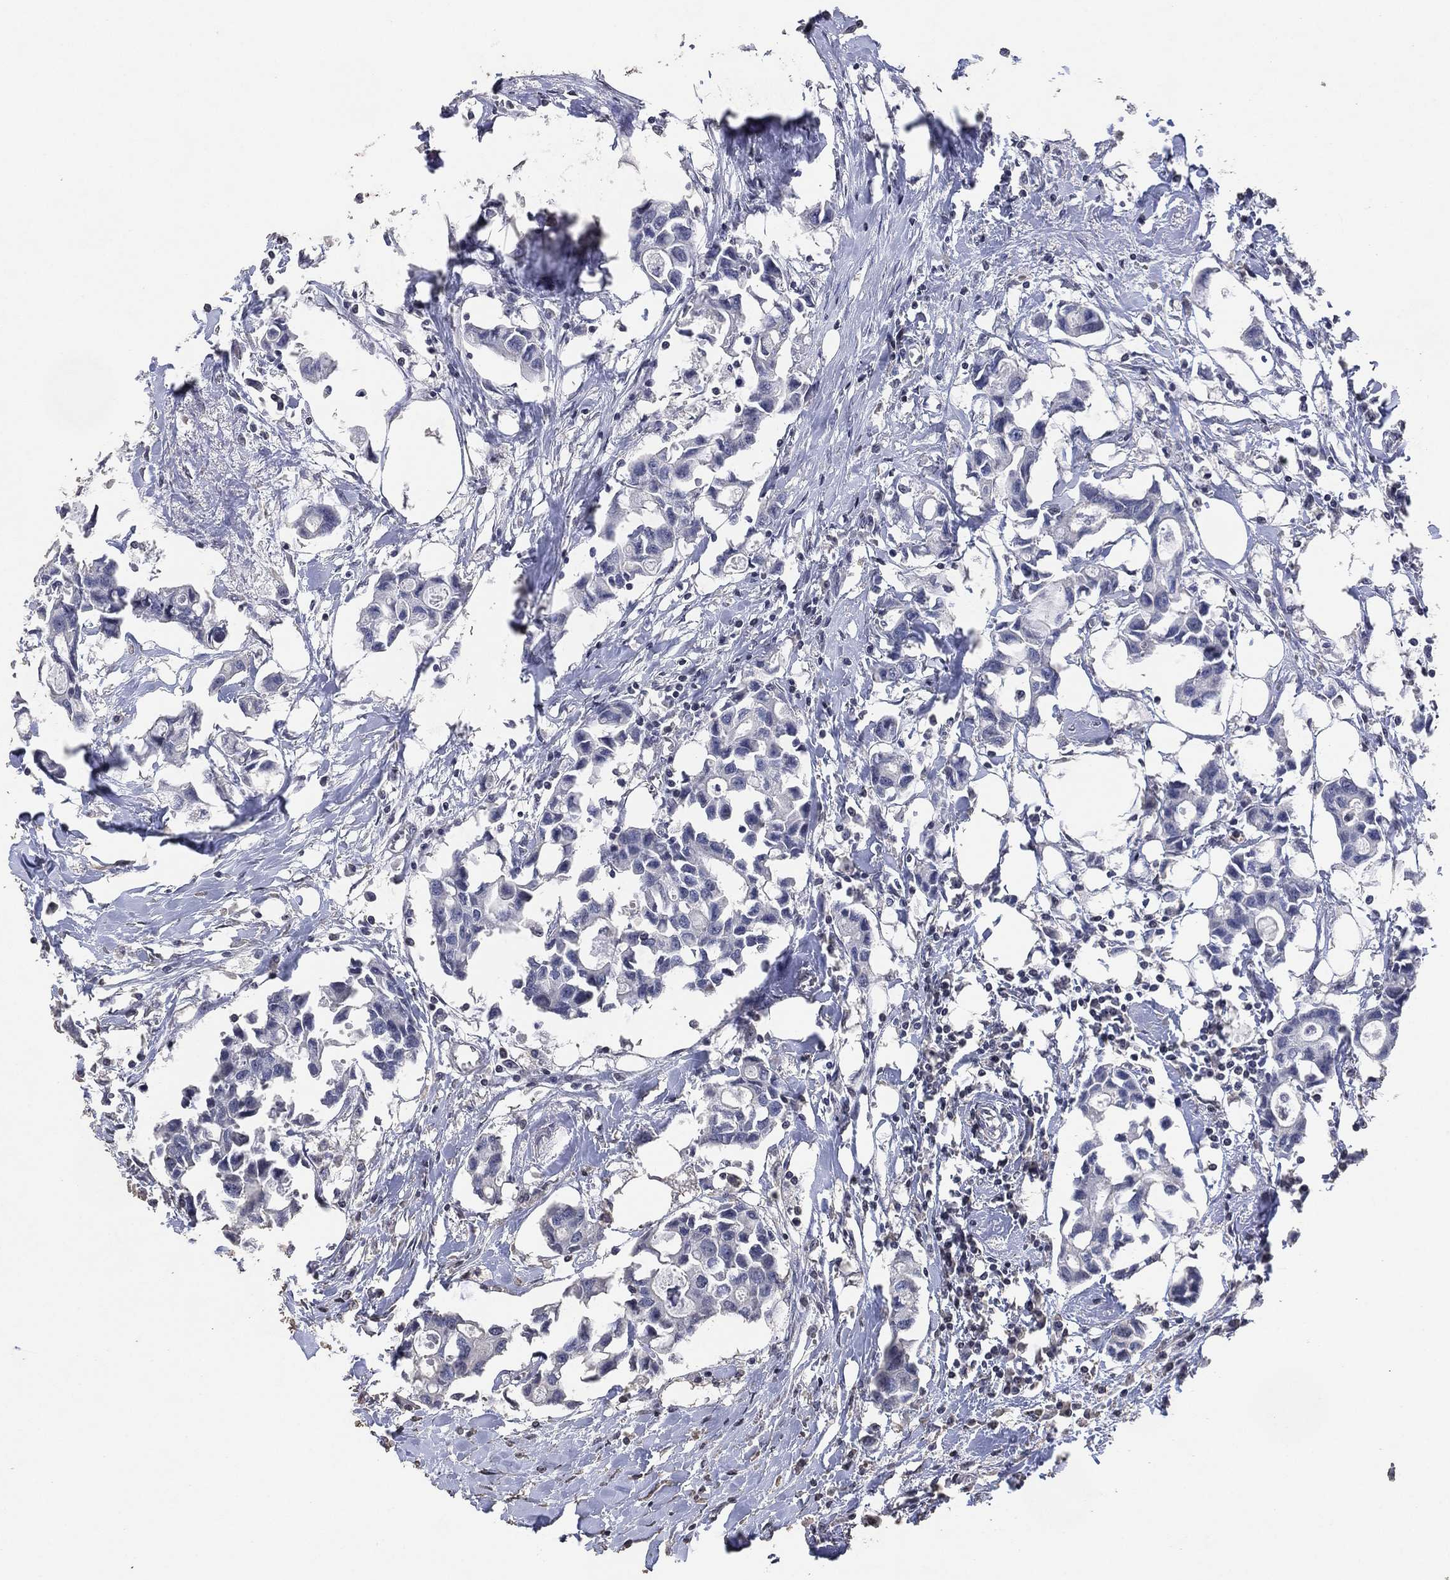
{"staining": {"intensity": "negative", "quantity": "none", "location": "none"}, "tissue": "breast cancer", "cell_type": "Tumor cells", "image_type": "cancer", "snomed": [{"axis": "morphology", "description": "Duct carcinoma"}, {"axis": "topography", "description": "Breast"}], "caption": "This image is of breast cancer (intraductal carcinoma) stained with immunohistochemistry (IHC) to label a protein in brown with the nuclei are counter-stained blue. There is no staining in tumor cells. (Stains: DAB (3,3'-diaminobenzidine) immunohistochemistry with hematoxylin counter stain, Microscopy: brightfield microscopy at high magnification).", "gene": "ADPRHL1", "patient": {"sex": "female", "age": 83}}